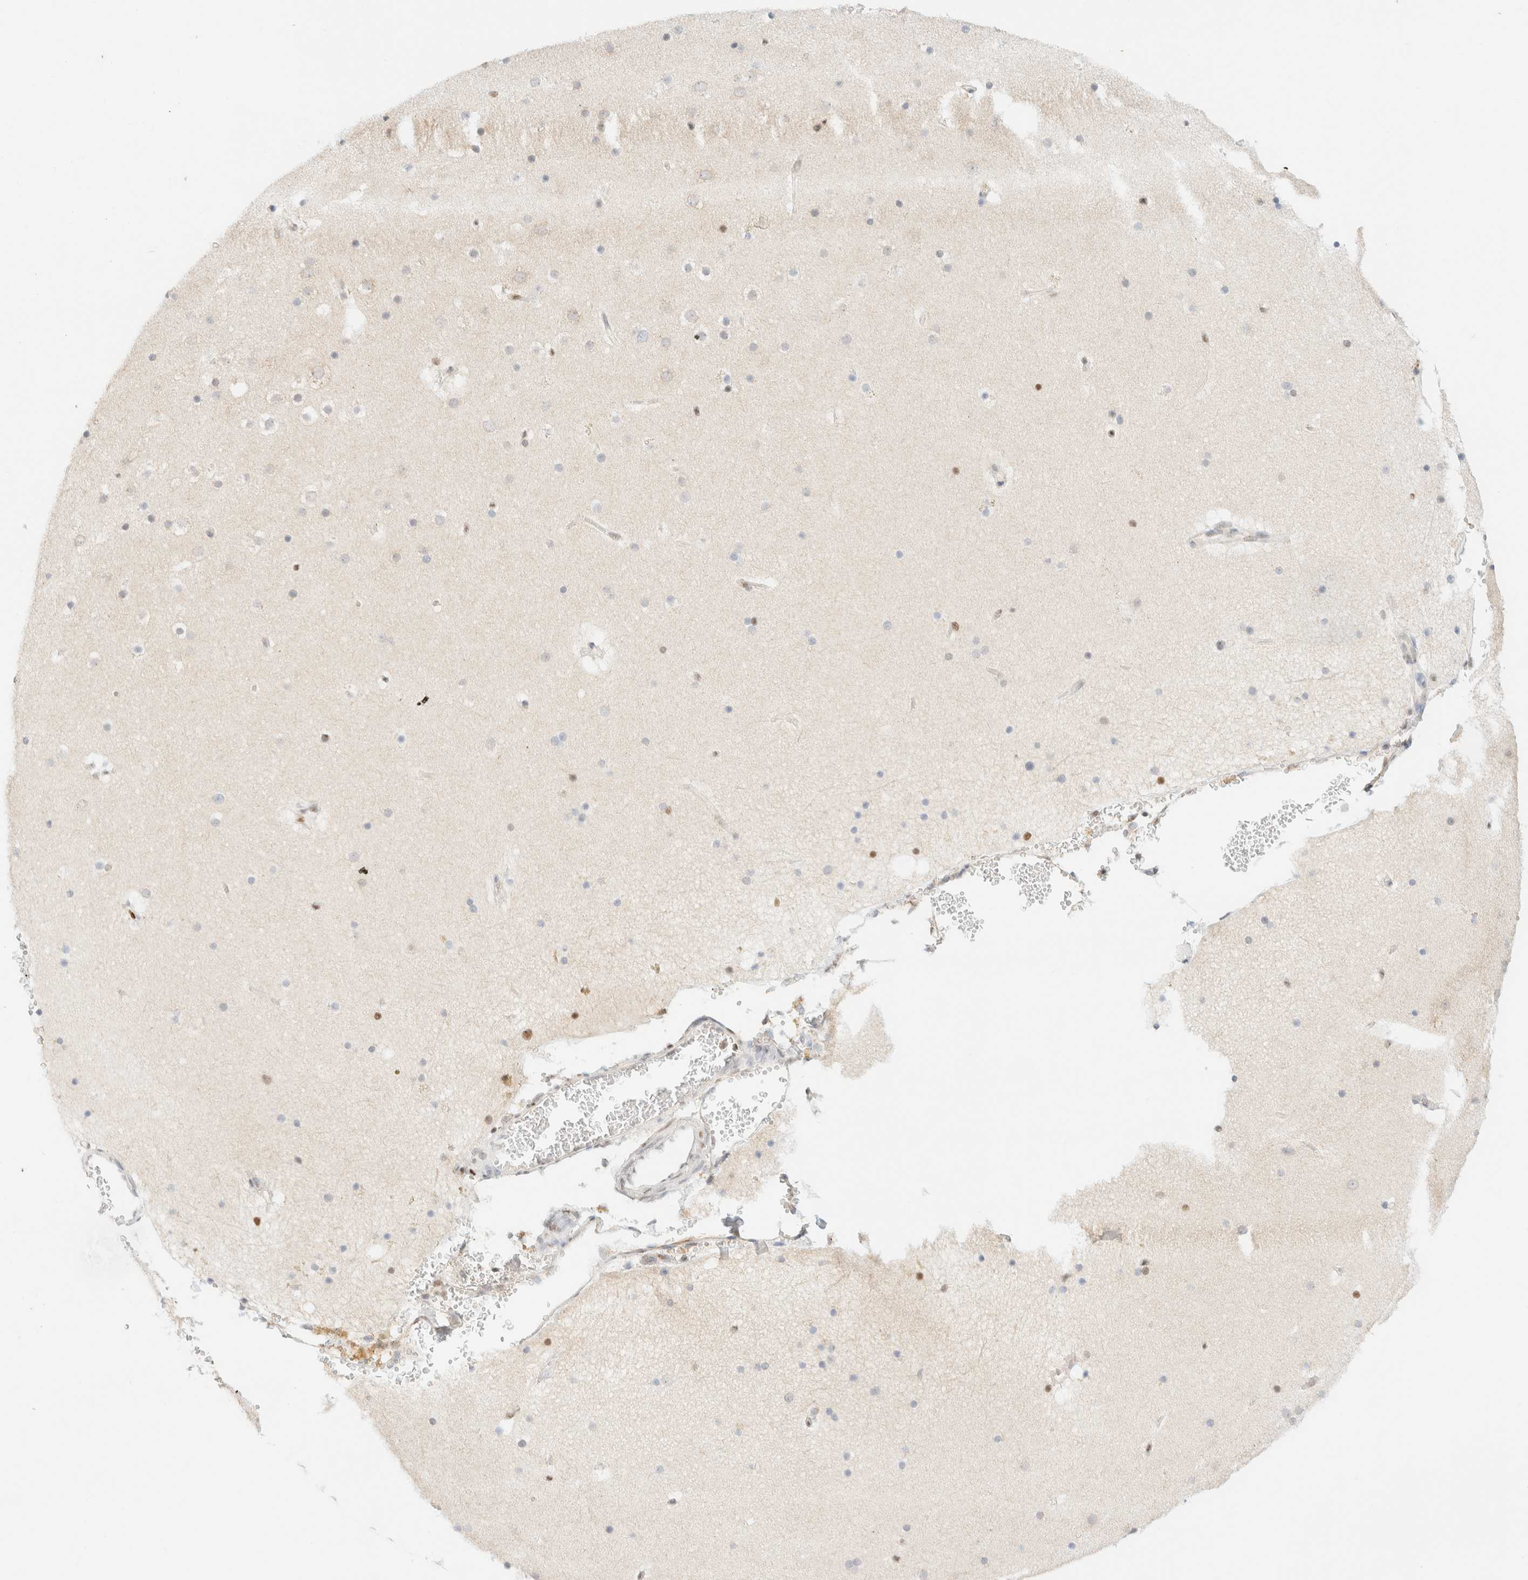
{"staining": {"intensity": "weak", "quantity": ">75%", "location": "nuclear"}, "tissue": "cerebral cortex", "cell_type": "Endothelial cells", "image_type": "normal", "snomed": [{"axis": "morphology", "description": "Normal tissue, NOS"}, {"axis": "topography", "description": "Cerebral cortex"}], "caption": "This histopathology image reveals immunohistochemistry staining of benign cerebral cortex, with low weak nuclear positivity in about >75% of endothelial cells.", "gene": "DDB2", "patient": {"sex": "male", "age": 57}}